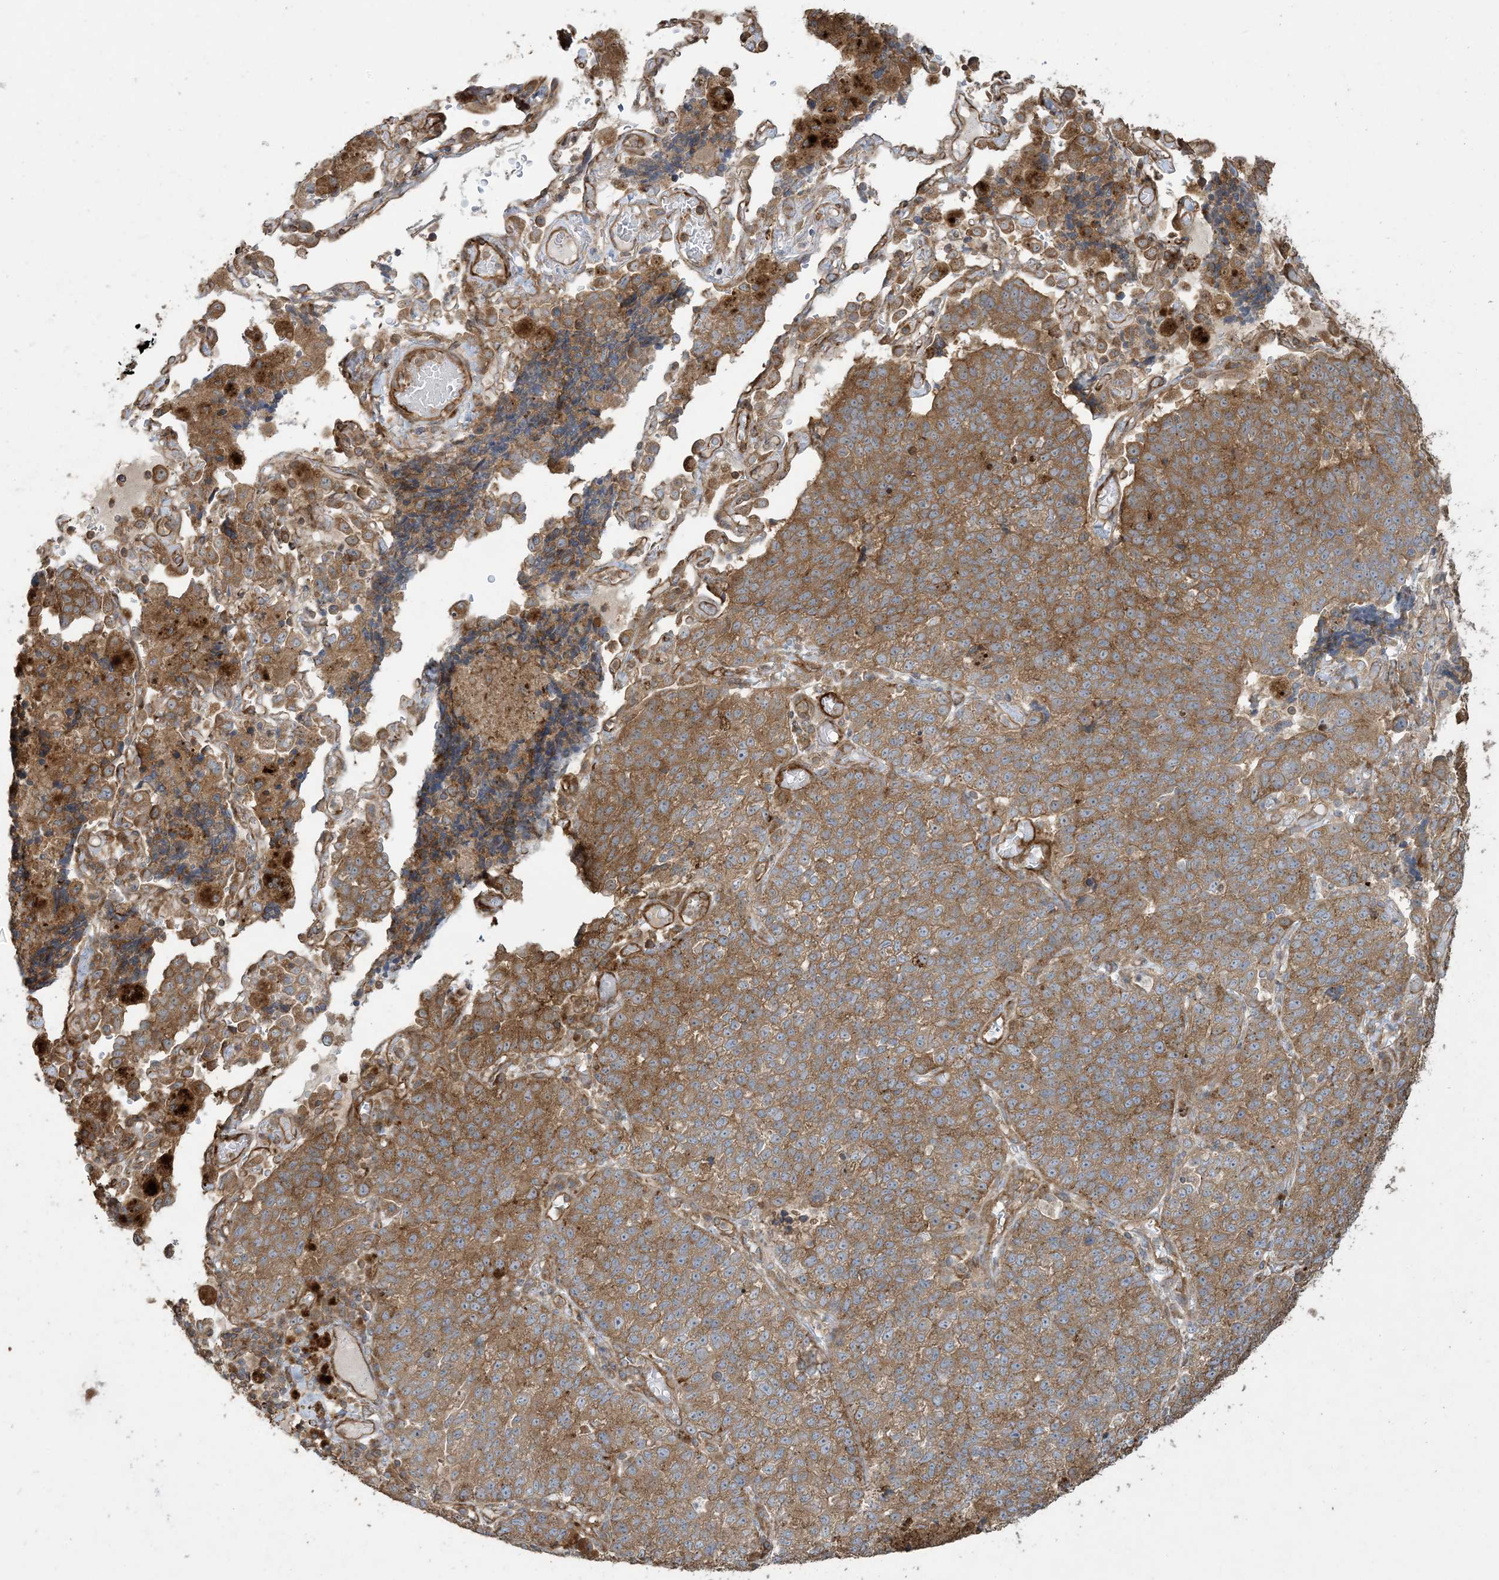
{"staining": {"intensity": "moderate", "quantity": ">75%", "location": "cytoplasmic/membranous"}, "tissue": "lung cancer", "cell_type": "Tumor cells", "image_type": "cancer", "snomed": [{"axis": "morphology", "description": "Adenocarcinoma, NOS"}, {"axis": "topography", "description": "Lung"}], "caption": "Protein analysis of lung cancer (adenocarcinoma) tissue displays moderate cytoplasmic/membranous staining in approximately >75% of tumor cells. Using DAB (brown) and hematoxylin (blue) stains, captured at high magnification using brightfield microscopy.", "gene": "KLHL18", "patient": {"sex": "male", "age": 49}}